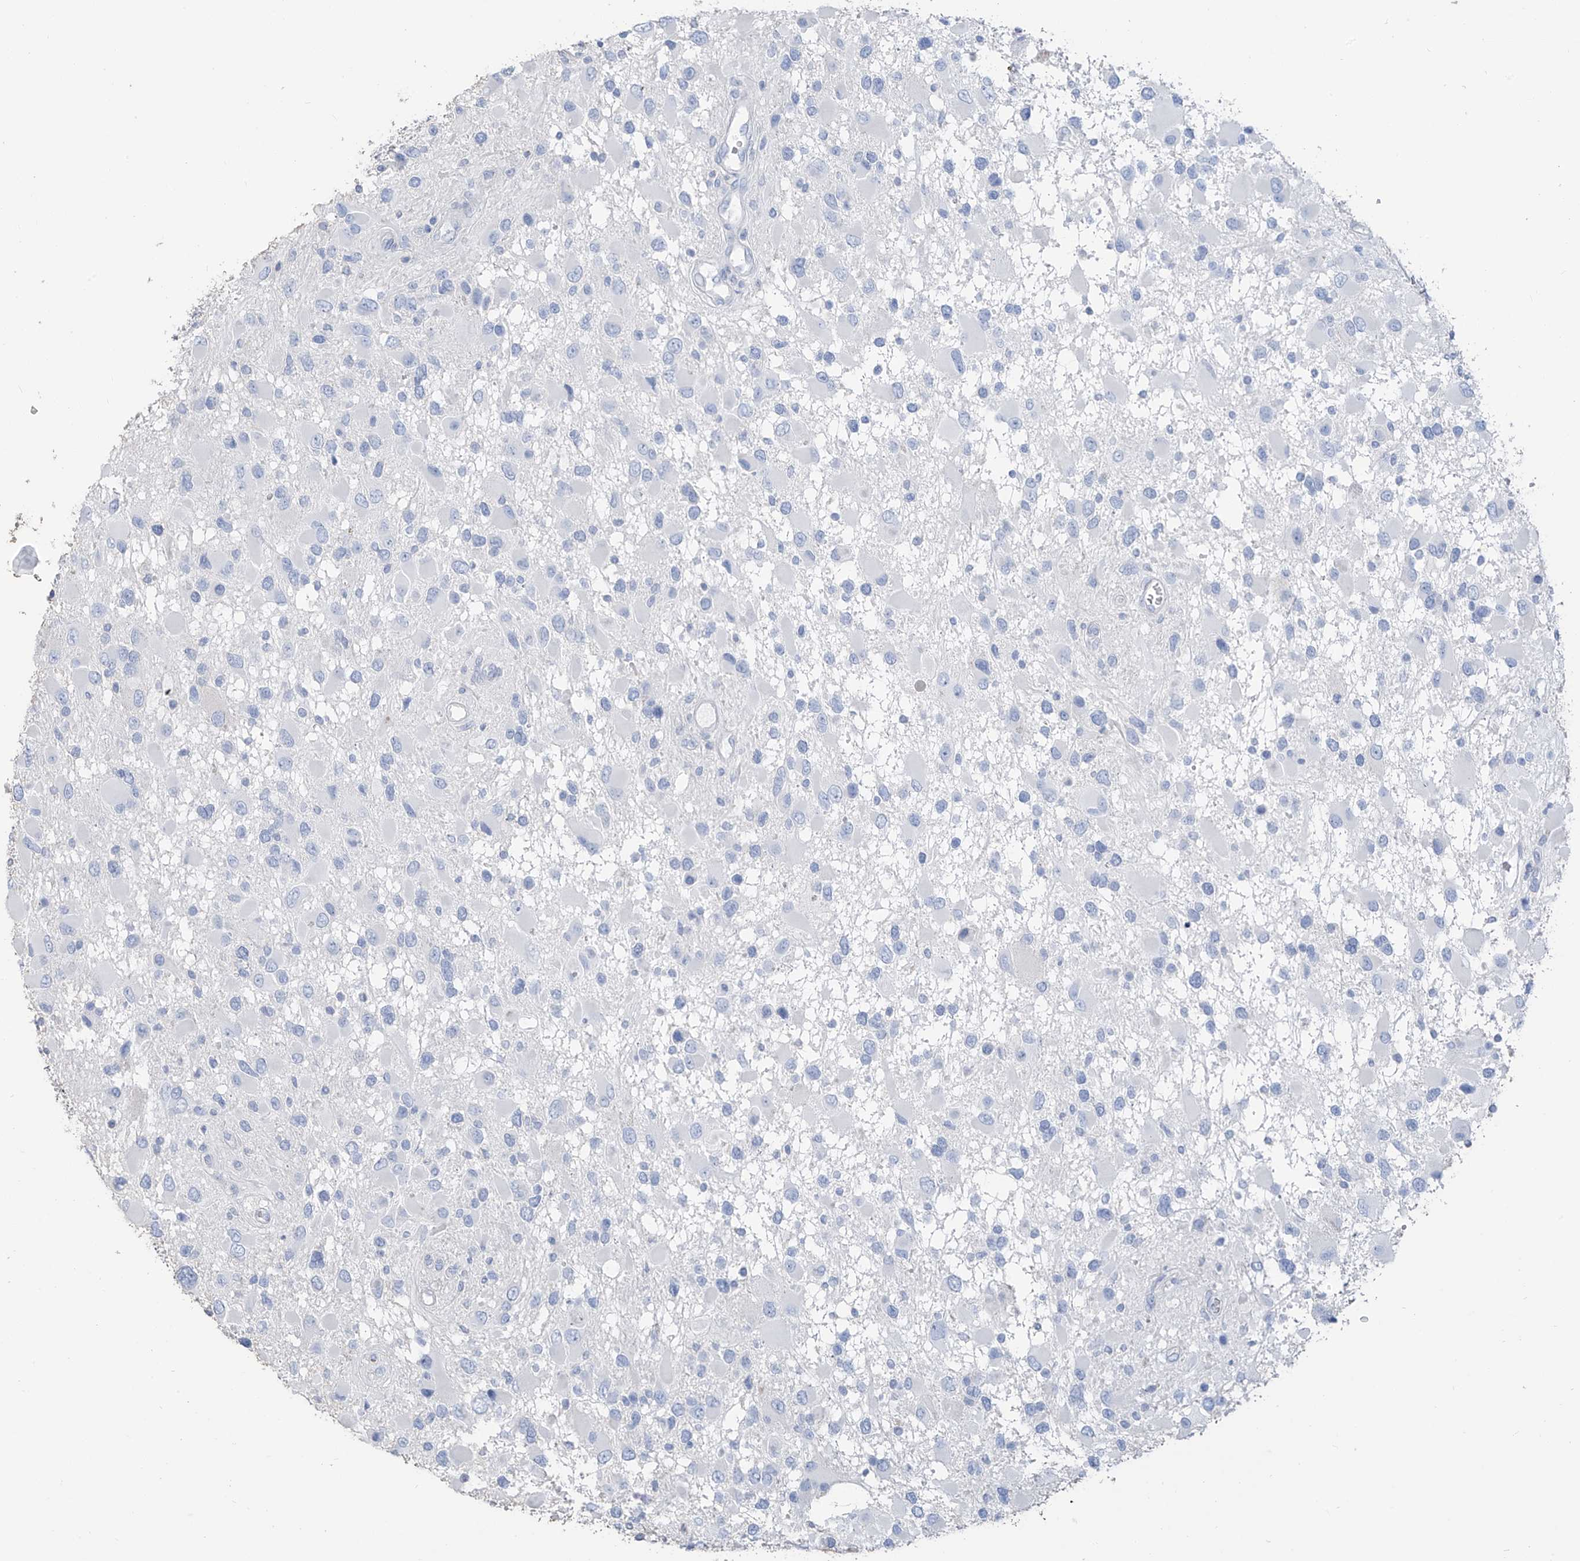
{"staining": {"intensity": "negative", "quantity": "none", "location": "none"}, "tissue": "glioma", "cell_type": "Tumor cells", "image_type": "cancer", "snomed": [{"axis": "morphology", "description": "Glioma, malignant, High grade"}, {"axis": "topography", "description": "Brain"}], "caption": "DAB immunohistochemical staining of glioma demonstrates no significant expression in tumor cells.", "gene": "PAFAH1B3", "patient": {"sex": "male", "age": 53}}